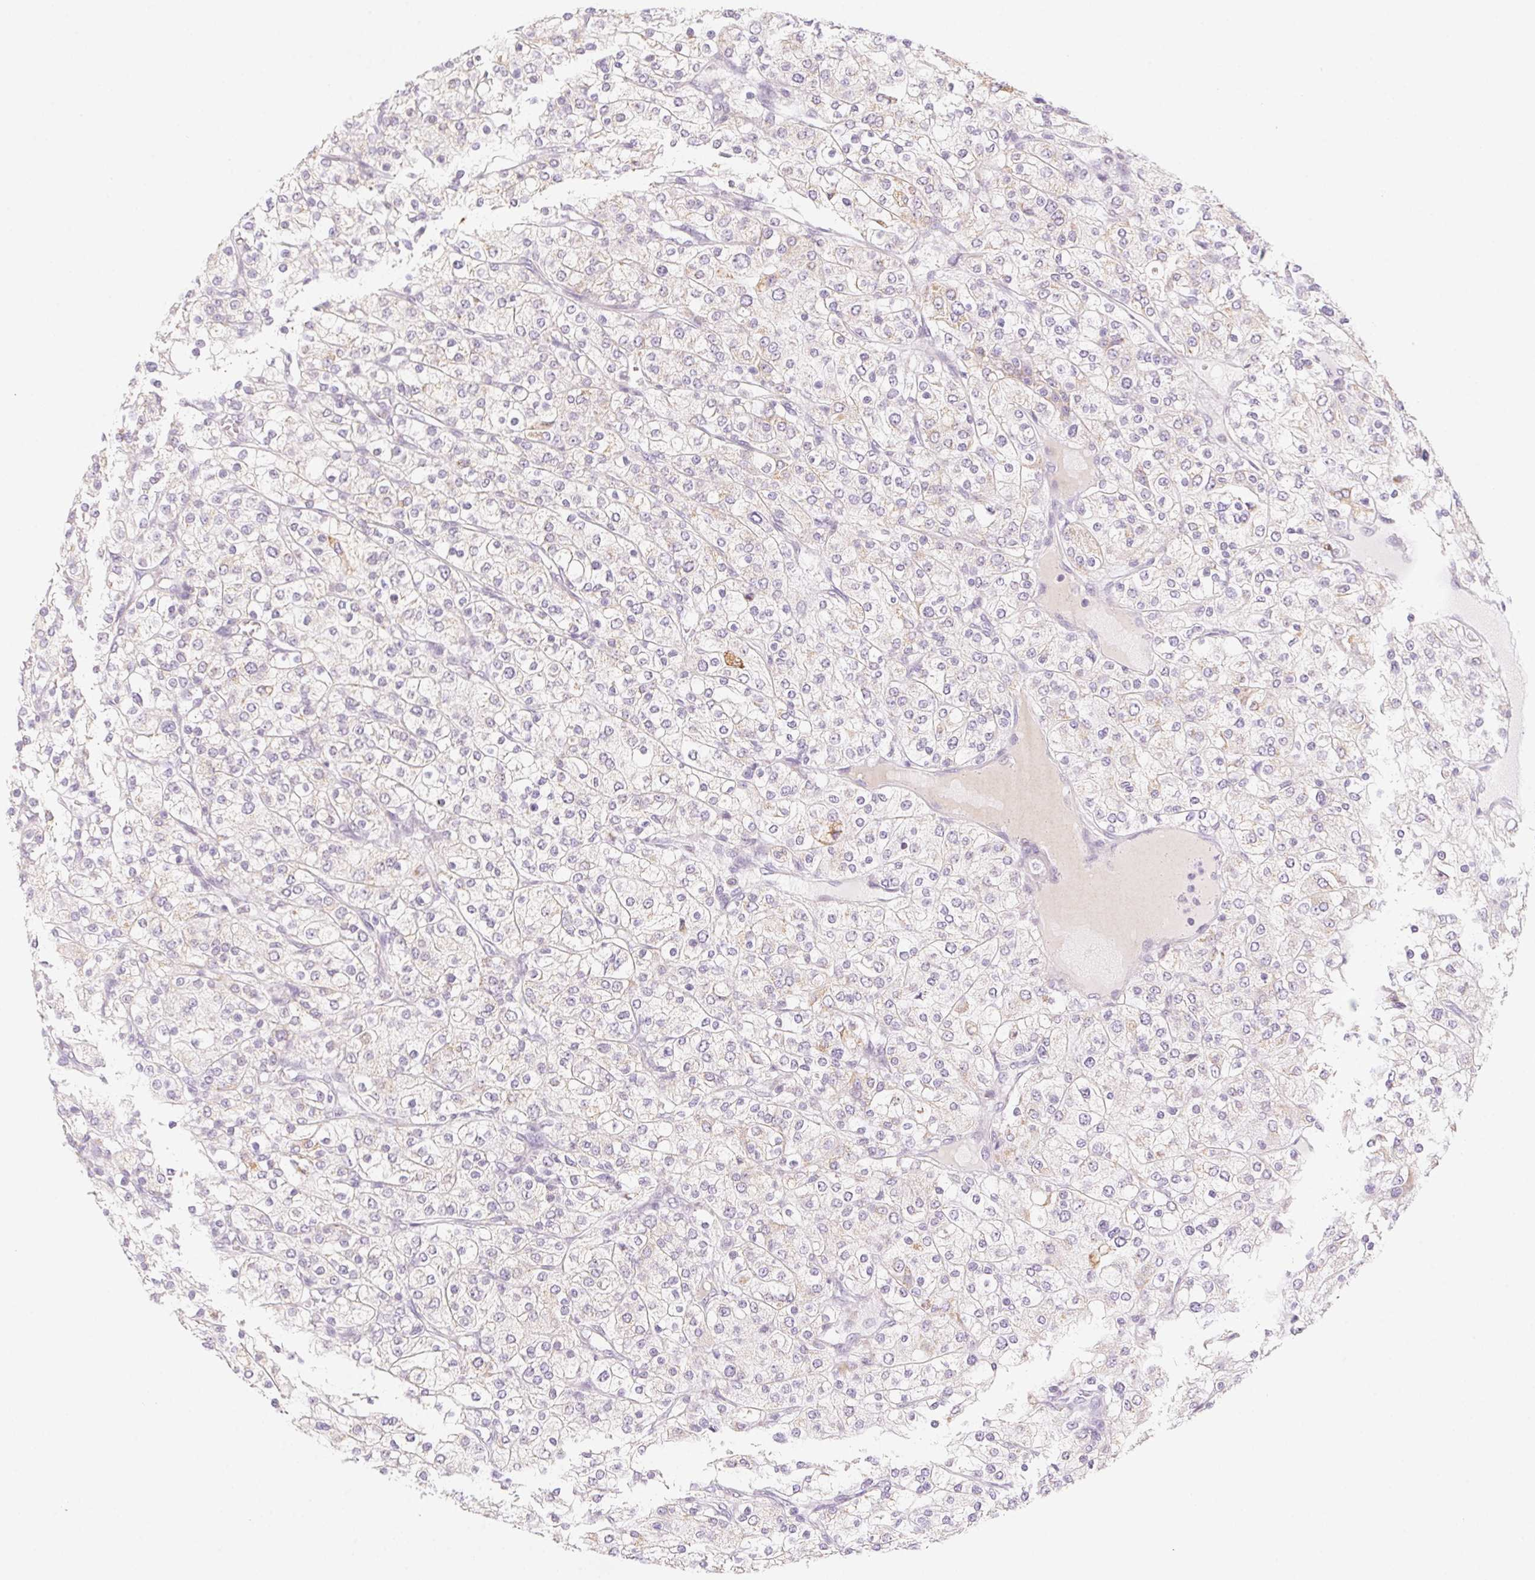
{"staining": {"intensity": "negative", "quantity": "none", "location": "none"}, "tissue": "renal cancer", "cell_type": "Tumor cells", "image_type": "cancer", "snomed": [{"axis": "morphology", "description": "Adenocarcinoma, NOS"}, {"axis": "topography", "description": "Kidney"}], "caption": "Tumor cells are negative for brown protein staining in renal cancer. The staining was performed using DAB (3,3'-diaminobenzidine) to visualize the protein expression in brown, while the nuclei were stained in blue with hematoxylin (Magnification: 20x).", "gene": "PRPH", "patient": {"sex": "male", "age": 80}}